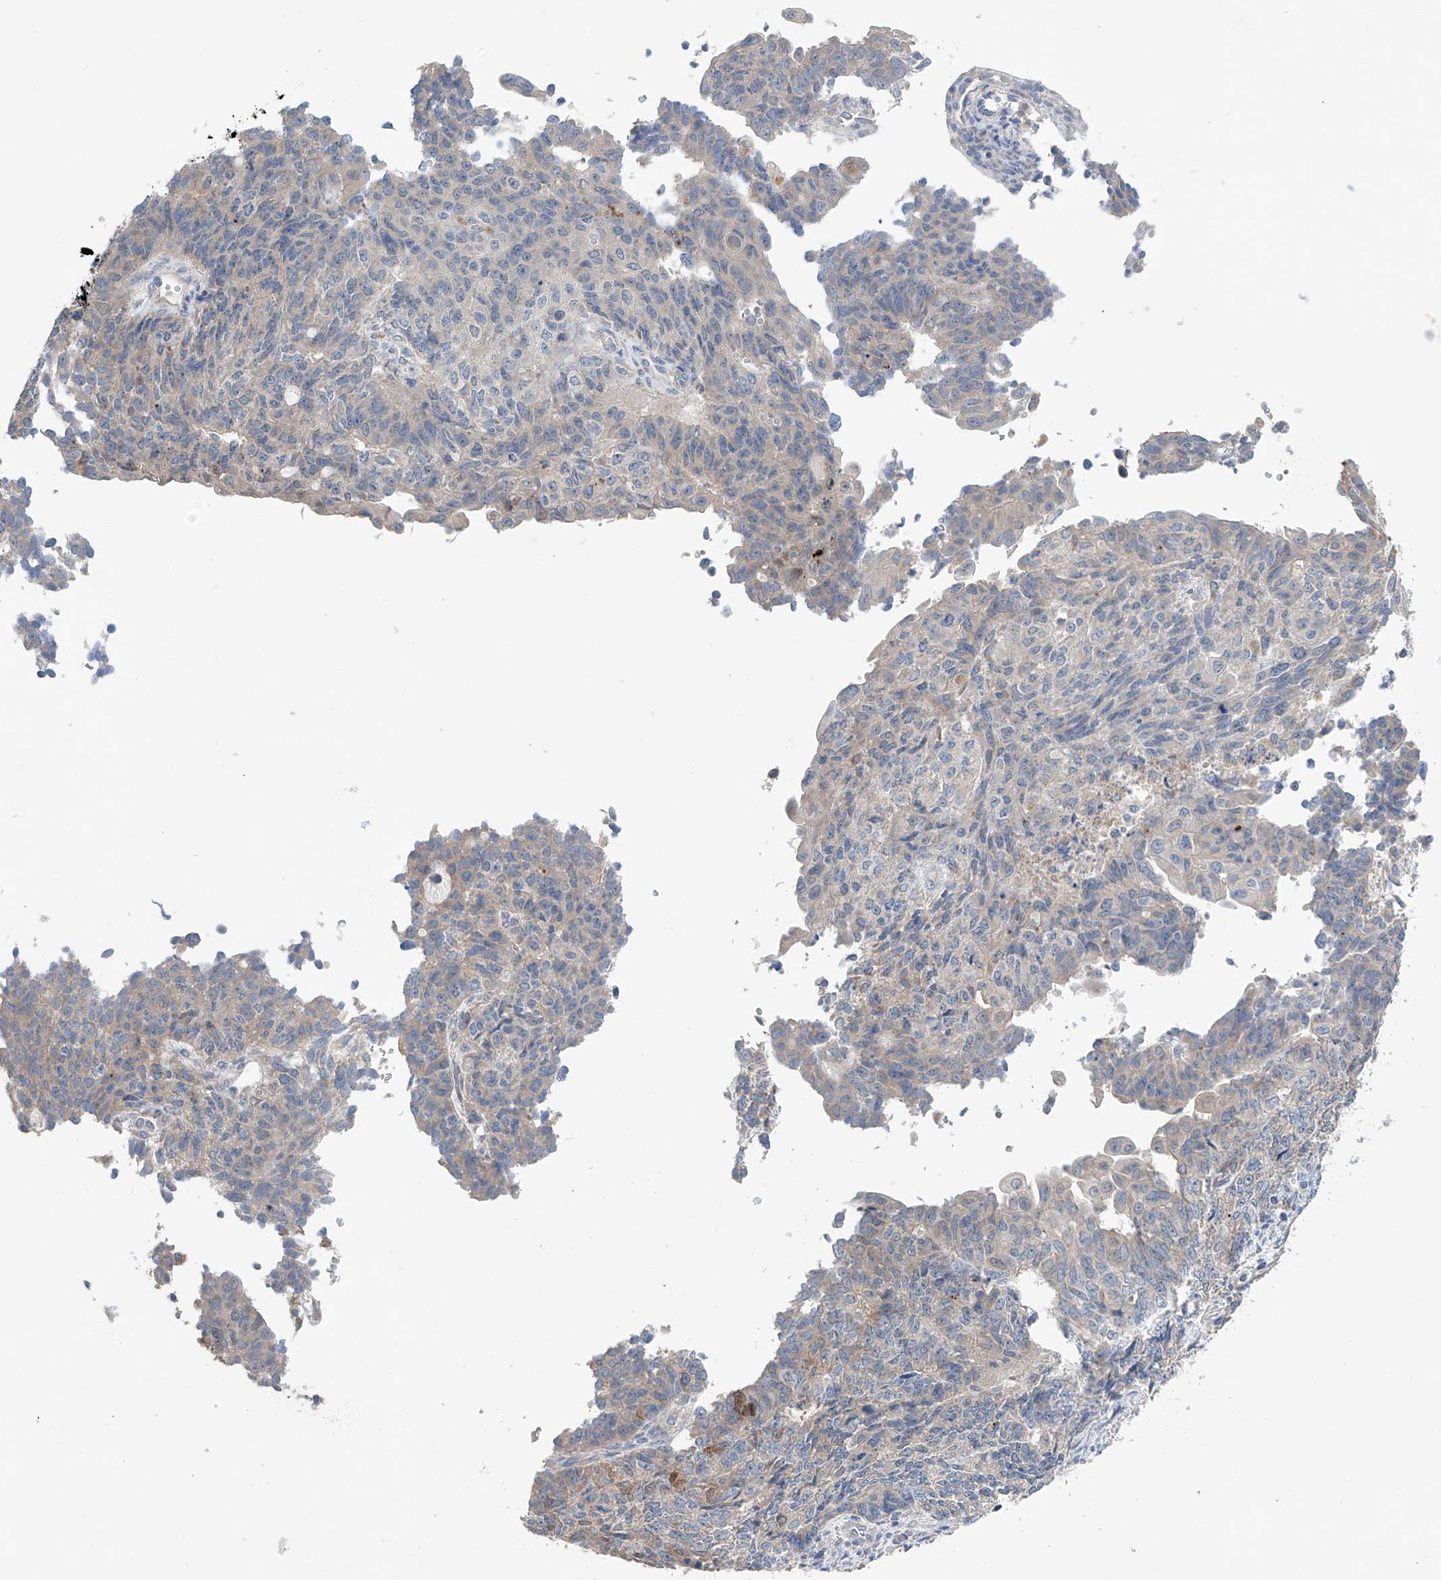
{"staining": {"intensity": "negative", "quantity": "none", "location": "none"}, "tissue": "endometrial cancer", "cell_type": "Tumor cells", "image_type": "cancer", "snomed": [{"axis": "morphology", "description": "Adenocarcinoma, NOS"}, {"axis": "topography", "description": "Endometrium"}], "caption": "Photomicrograph shows no significant protein expression in tumor cells of endometrial cancer (adenocarcinoma). (Stains: DAB immunohistochemistry with hematoxylin counter stain, Microscopy: brightfield microscopy at high magnification).", "gene": "GPC4", "patient": {"sex": "female", "age": 32}}